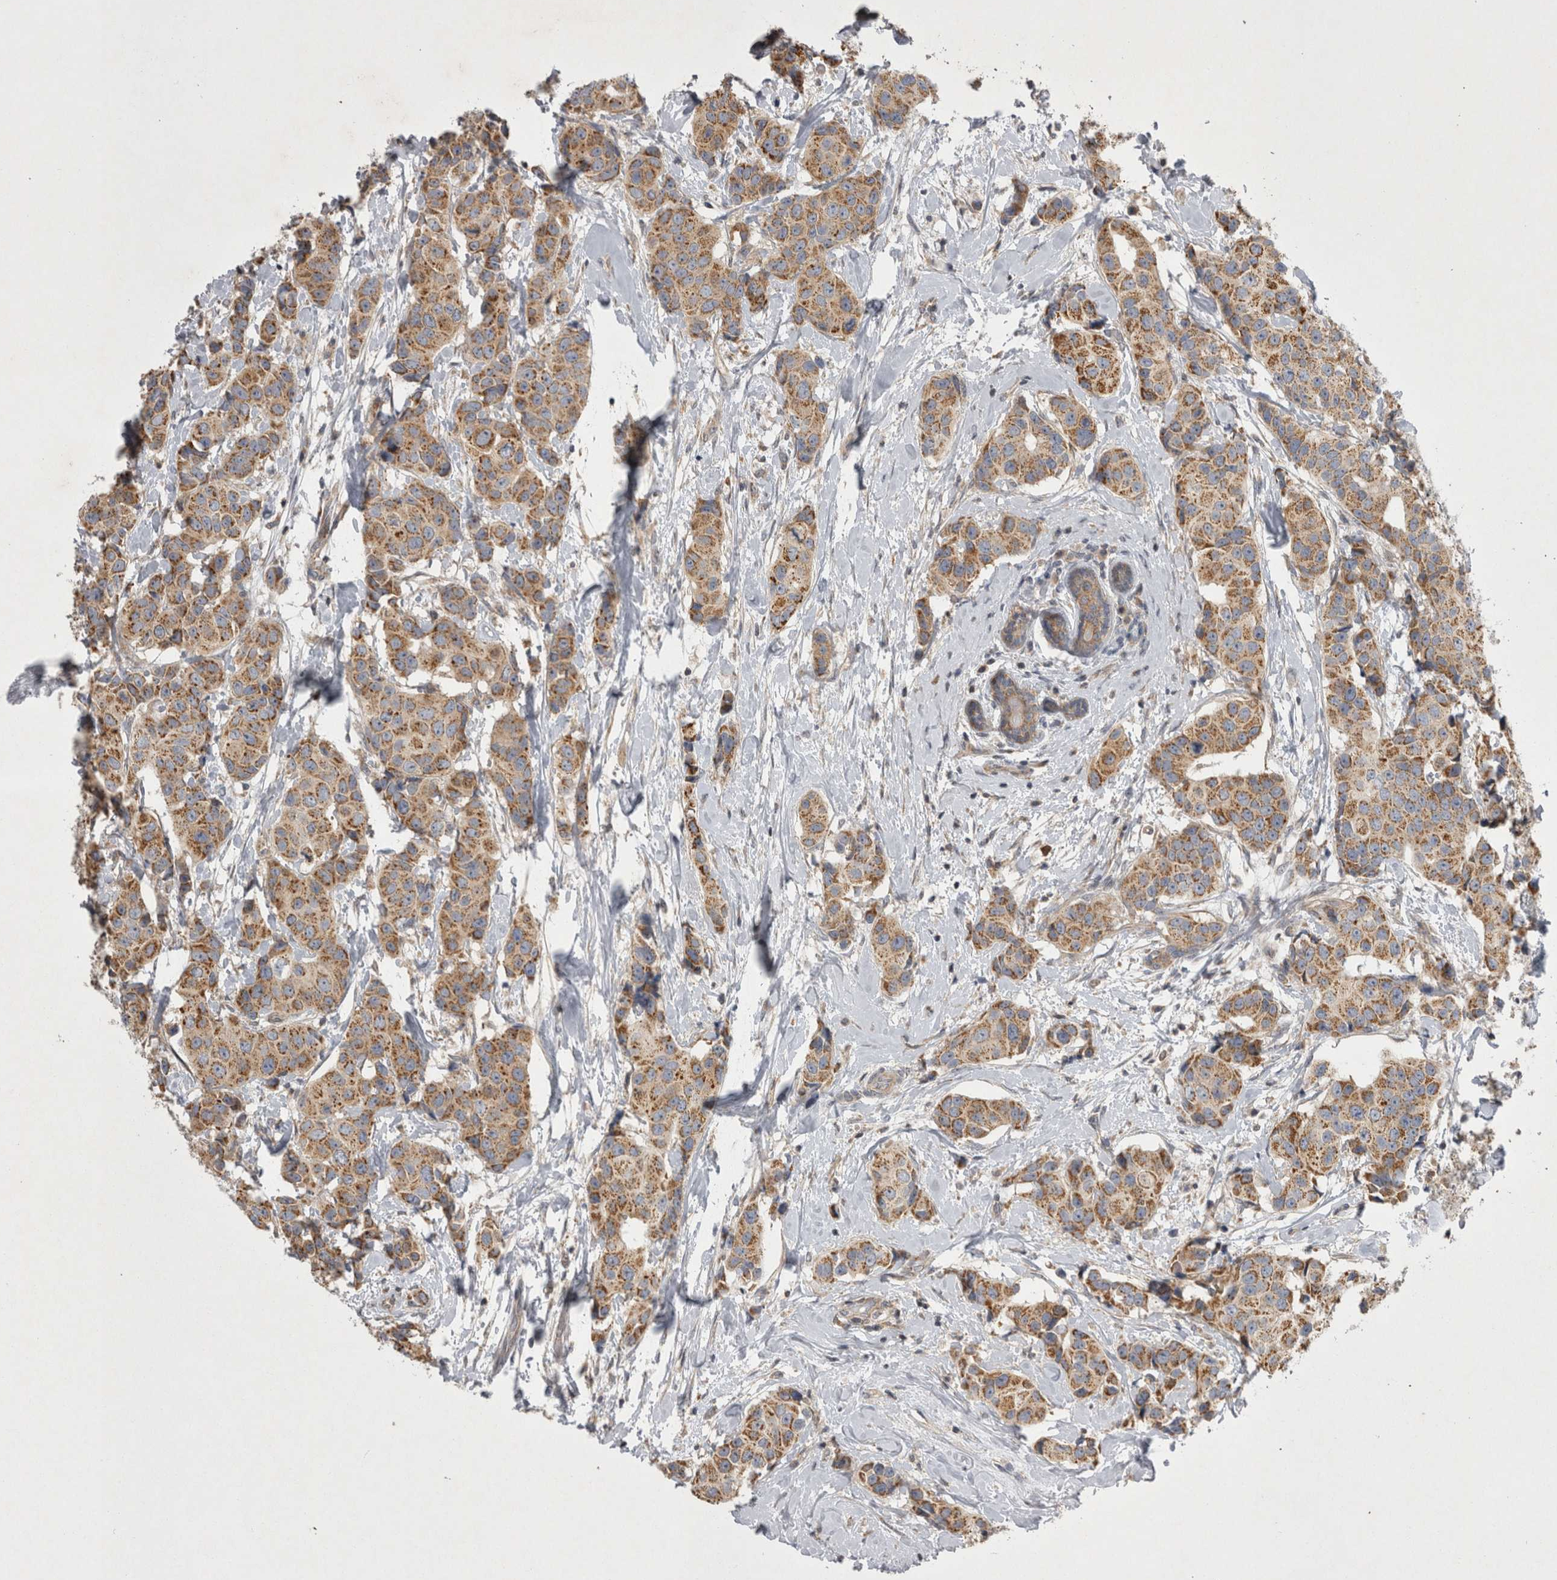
{"staining": {"intensity": "moderate", "quantity": ">75%", "location": "cytoplasmic/membranous"}, "tissue": "breast cancer", "cell_type": "Tumor cells", "image_type": "cancer", "snomed": [{"axis": "morphology", "description": "Normal tissue, NOS"}, {"axis": "morphology", "description": "Duct carcinoma"}, {"axis": "topography", "description": "Breast"}], "caption": "Moderate cytoplasmic/membranous expression is identified in about >75% of tumor cells in breast cancer (infiltrating ductal carcinoma).", "gene": "TSPOAP1", "patient": {"sex": "female", "age": 39}}